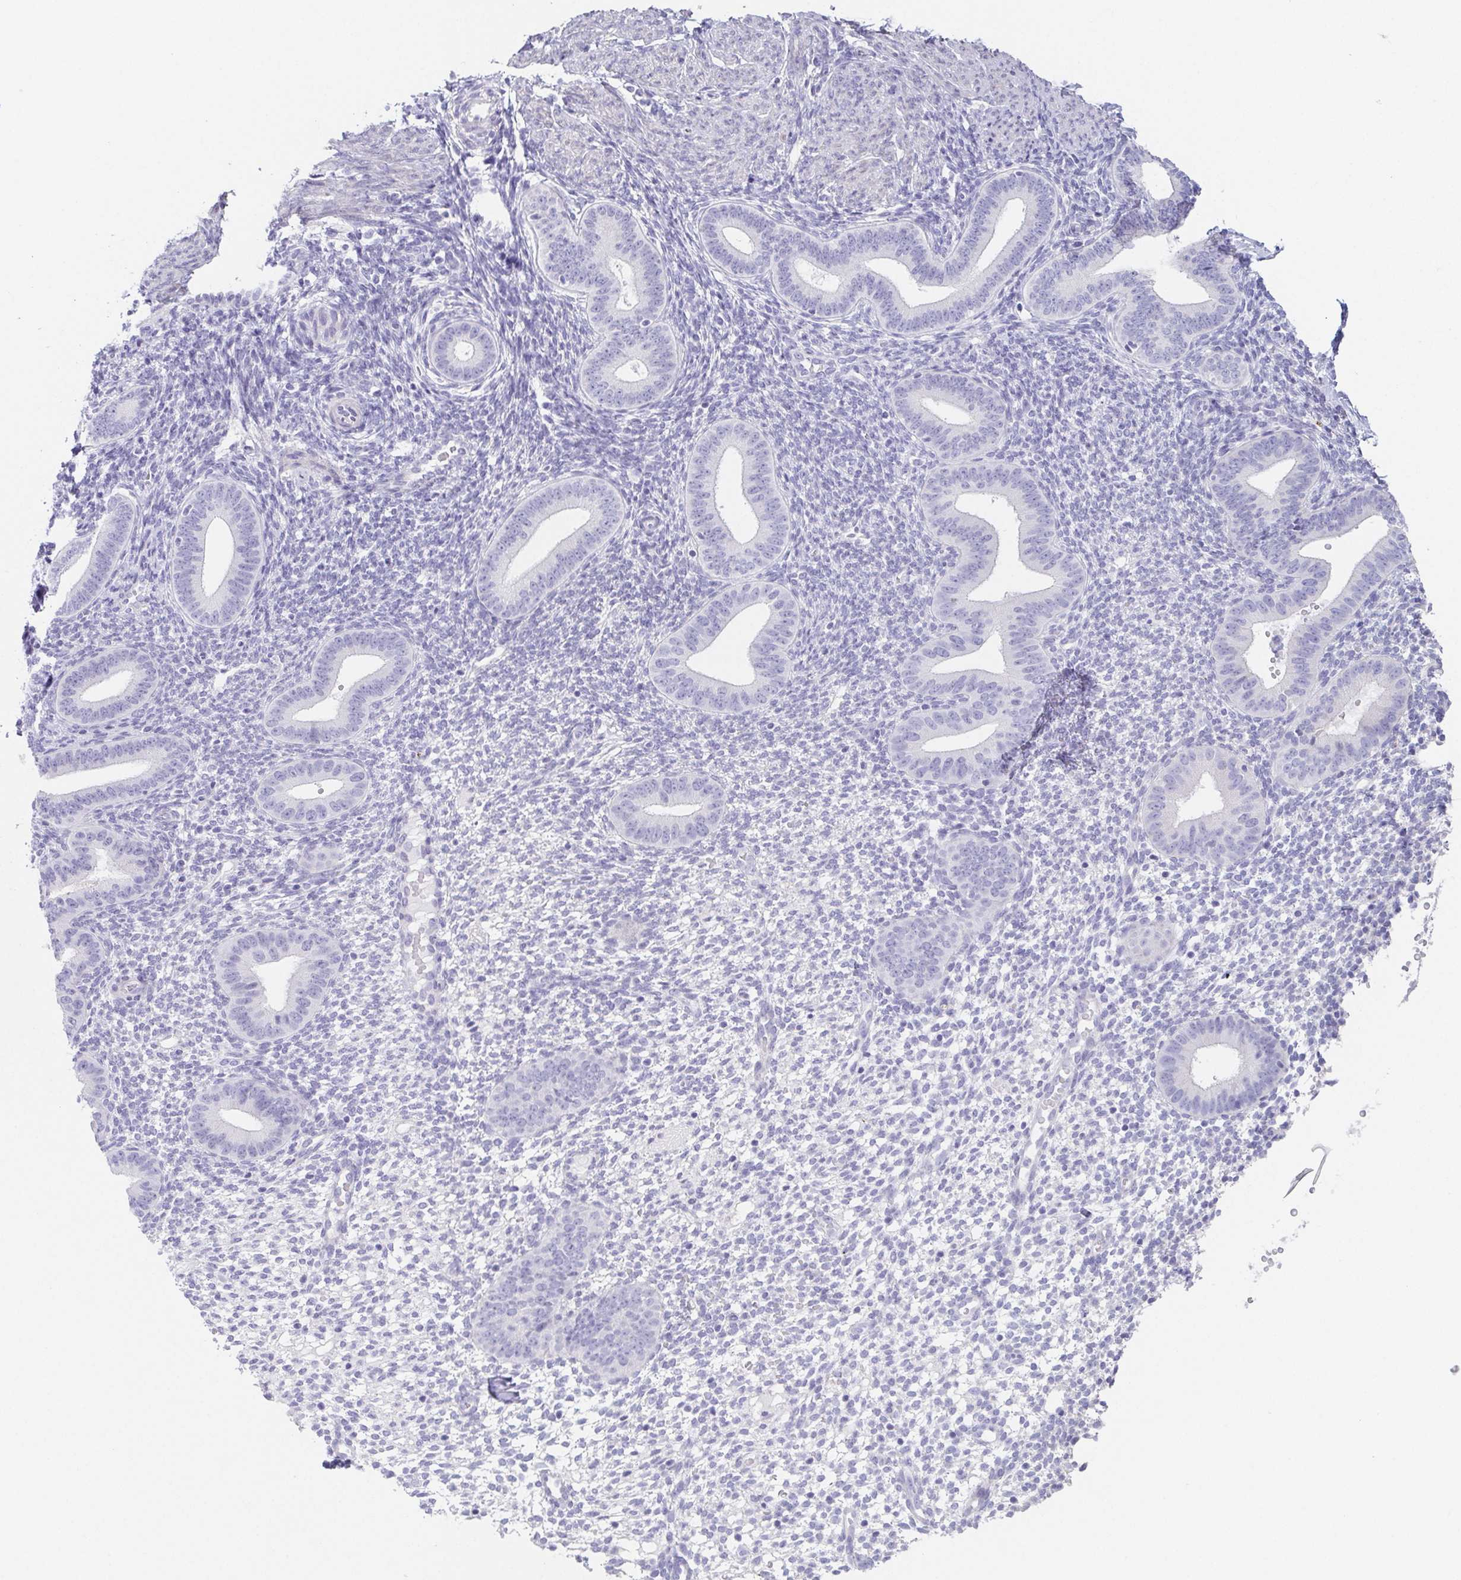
{"staining": {"intensity": "negative", "quantity": "none", "location": "none"}, "tissue": "endometrium", "cell_type": "Cells in endometrial stroma", "image_type": "normal", "snomed": [{"axis": "morphology", "description": "Normal tissue, NOS"}, {"axis": "topography", "description": "Endometrium"}], "caption": "The photomicrograph shows no staining of cells in endometrial stroma in unremarkable endometrium. Nuclei are stained in blue.", "gene": "HDGFL1", "patient": {"sex": "female", "age": 40}}